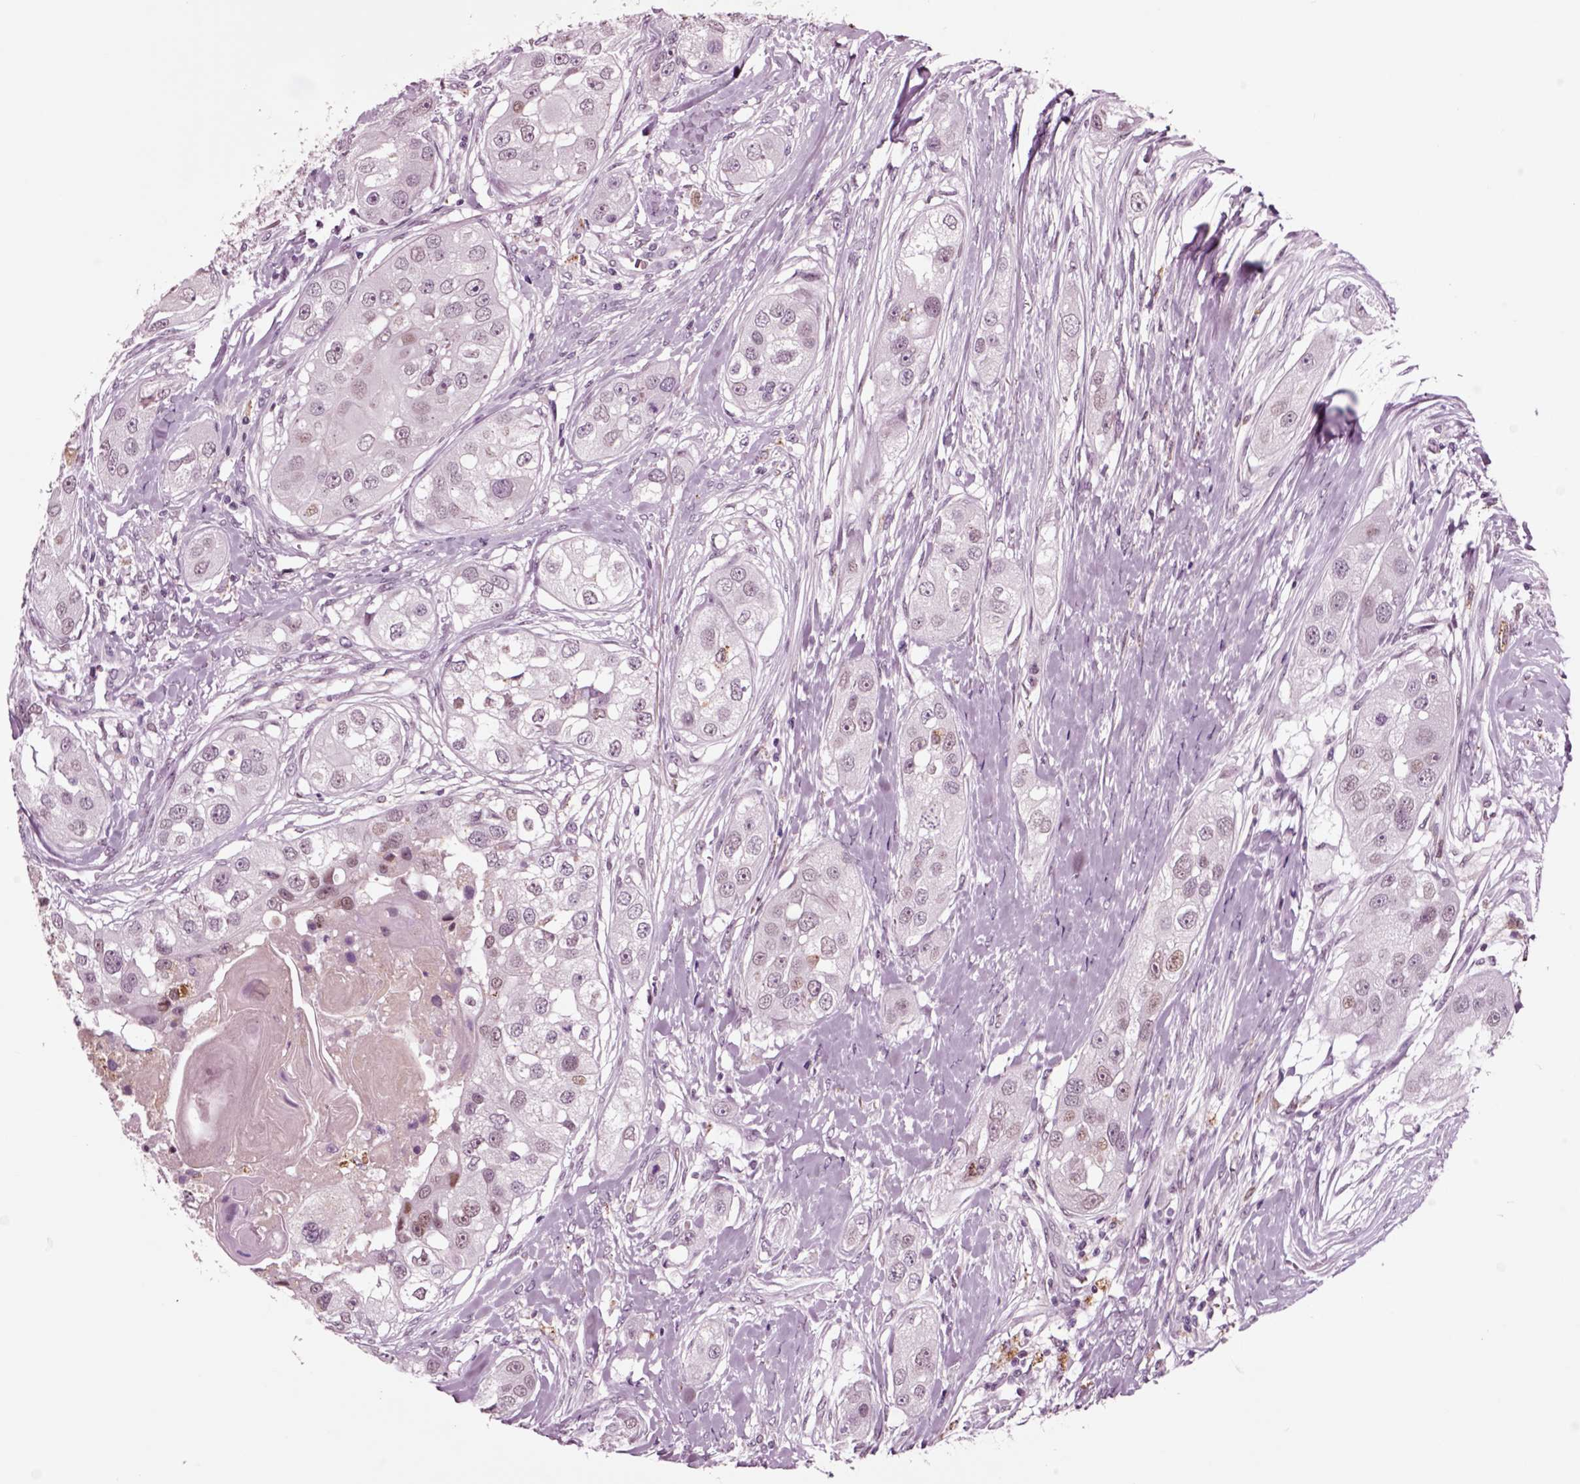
{"staining": {"intensity": "negative", "quantity": "none", "location": "none"}, "tissue": "head and neck cancer", "cell_type": "Tumor cells", "image_type": "cancer", "snomed": [{"axis": "morphology", "description": "Normal tissue, NOS"}, {"axis": "morphology", "description": "Squamous cell carcinoma, NOS"}, {"axis": "topography", "description": "Skeletal muscle"}, {"axis": "topography", "description": "Head-Neck"}], "caption": "Tumor cells are negative for brown protein staining in squamous cell carcinoma (head and neck).", "gene": "CHGB", "patient": {"sex": "male", "age": 51}}